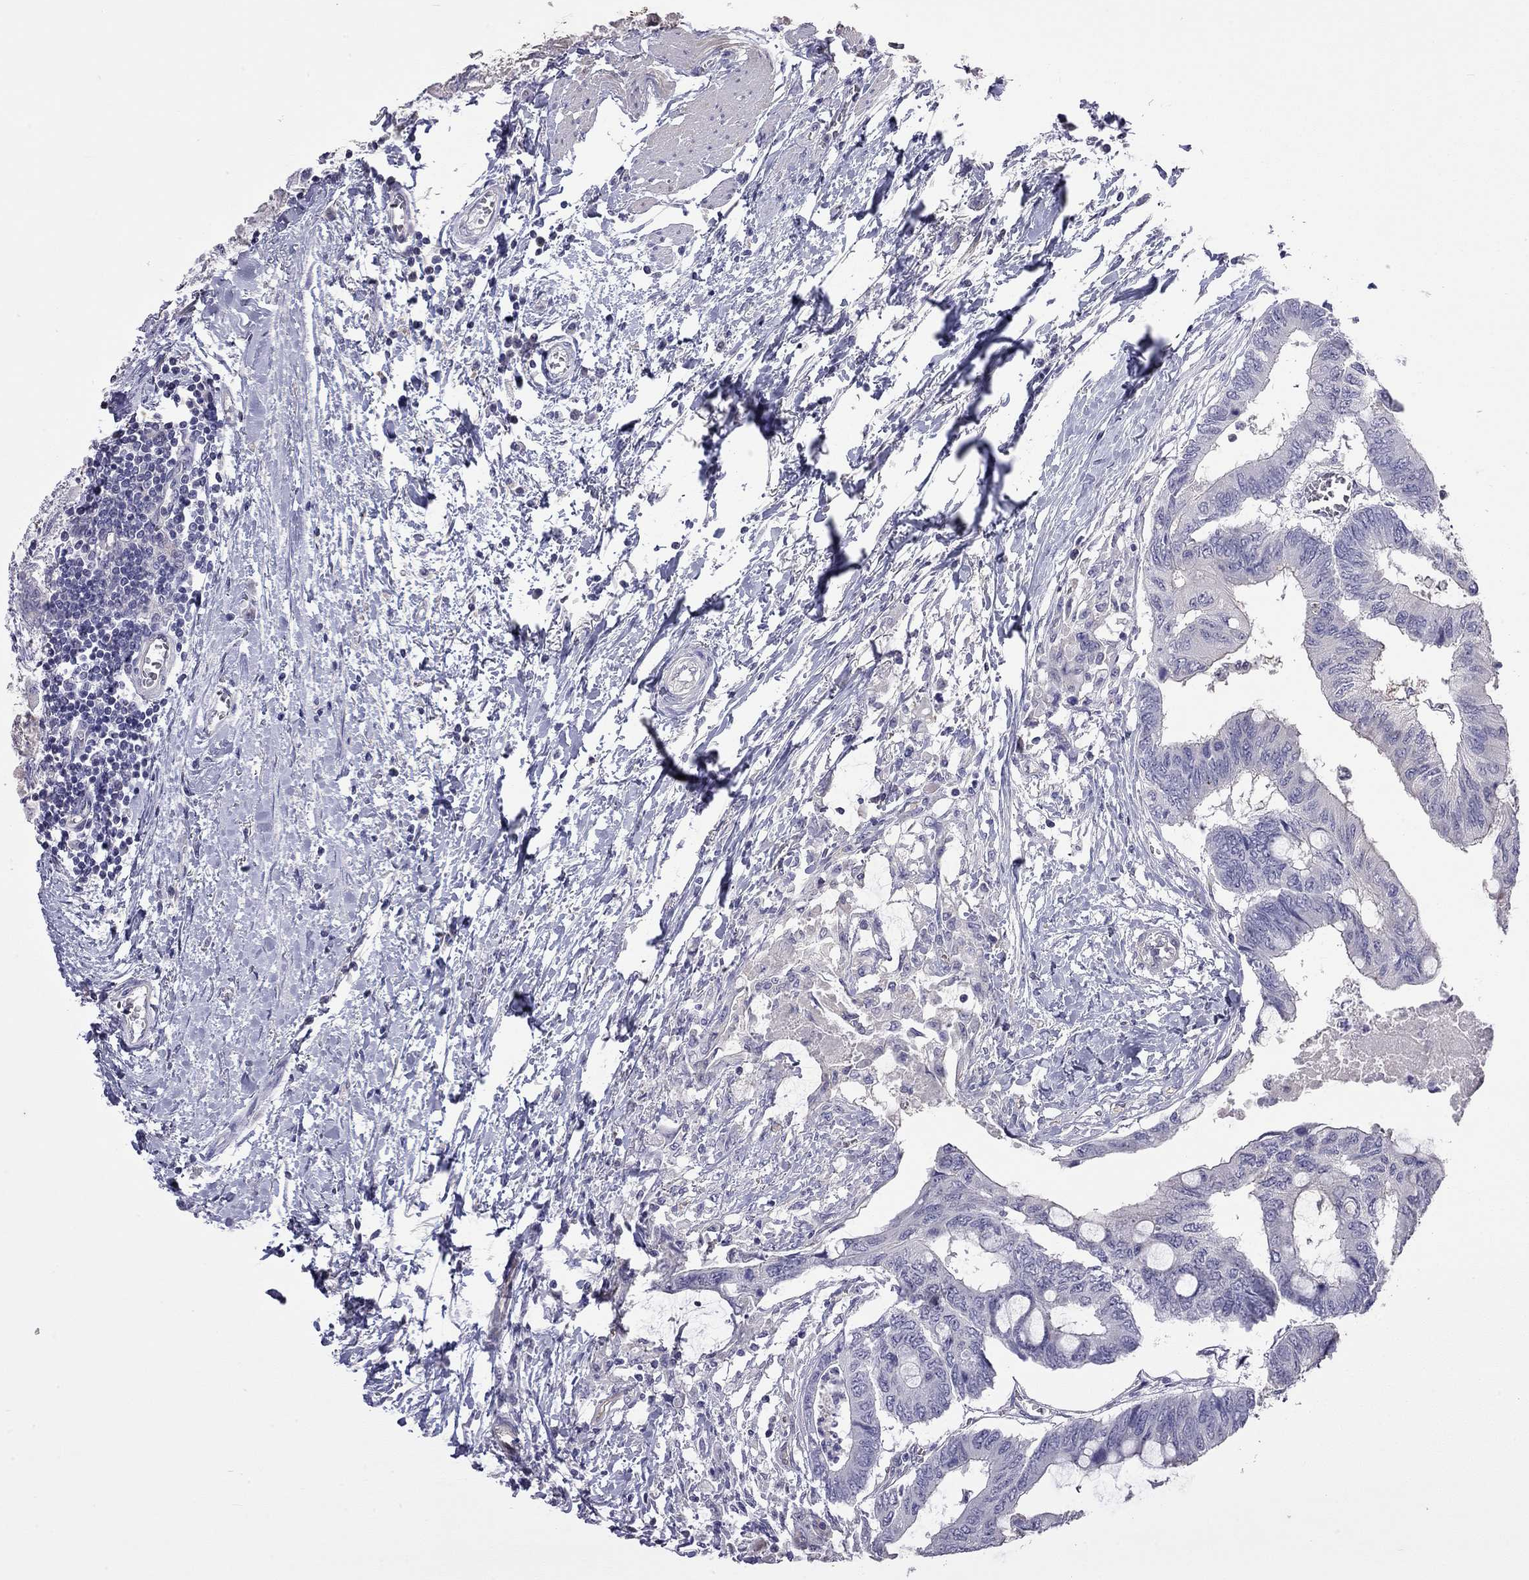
{"staining": {"intensity": "negative", "quantity": "none", "location": "none"}, "tissue": "colorectal cancer", "cell_type": "Tumor cells", "image_type": "cancer", "snomed": [{"axis": "morphology", "description": "Normal tissue, NOS"}, {"axis": "morphology", "description": "Adenocarcinoma, NOS"}, {"axis": "topography", "description": "Rectum"}, {"axis": "topography", "description": "Peripheral nerve tissue"}], "caption": "This photomicrograph is of adenocarcinoma (colorectal) stained with immunohistochemistry (IHC) to label a protein in brown with the nuclei are counter-stained blue. There is no positivity in tumor cells. The staining was performed using DAB (3,3'-diaminobenzidine) to visualize the protein expression in brown, while the nuclei were stained in blue with hematoxylin (Magnification: 20x).", "gene": "FEZ1", "patient": {"sex": "male", "age": 92}}